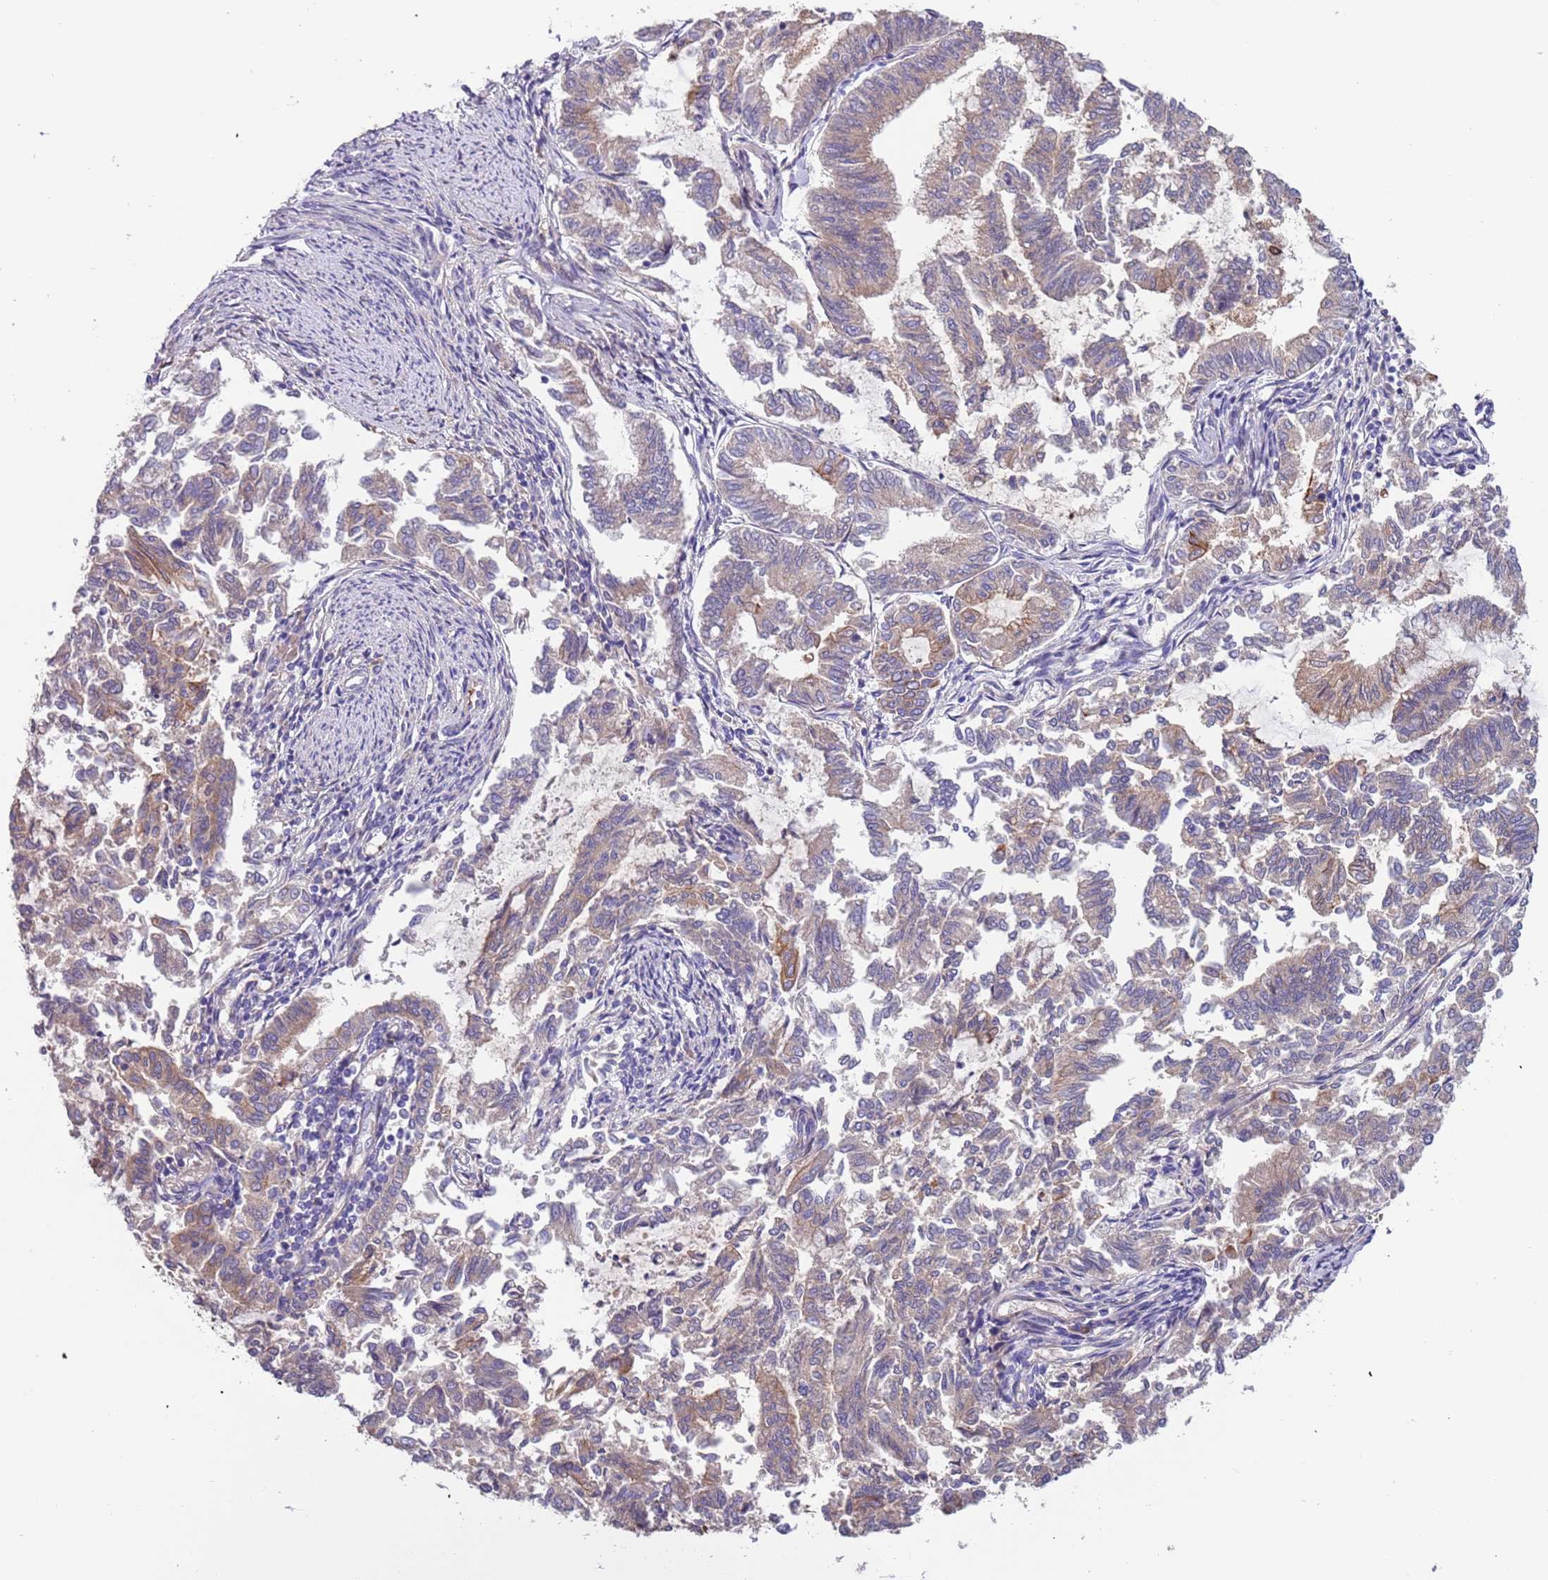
{"staining": {"intensity": "weak", "quantity": "<25%", "location": "cytoplasmic/membranous"}, "tissue": "endometrial cancer", "cell_type": "Tumor cells", "image_type": "cancer", "snomed": [{"axis": "morphology", "description": "Adenocarcinoma, NOS"}, {"axis": "topography", "description": "Endometrium"}], "caption": "The immunohistochemistry (IHC) photomicrograph has no significant staining in tumor cells of endometrial cancer tissue.", "gene": "LAMB4", "patient": {"sex": "female", "age": 79}}